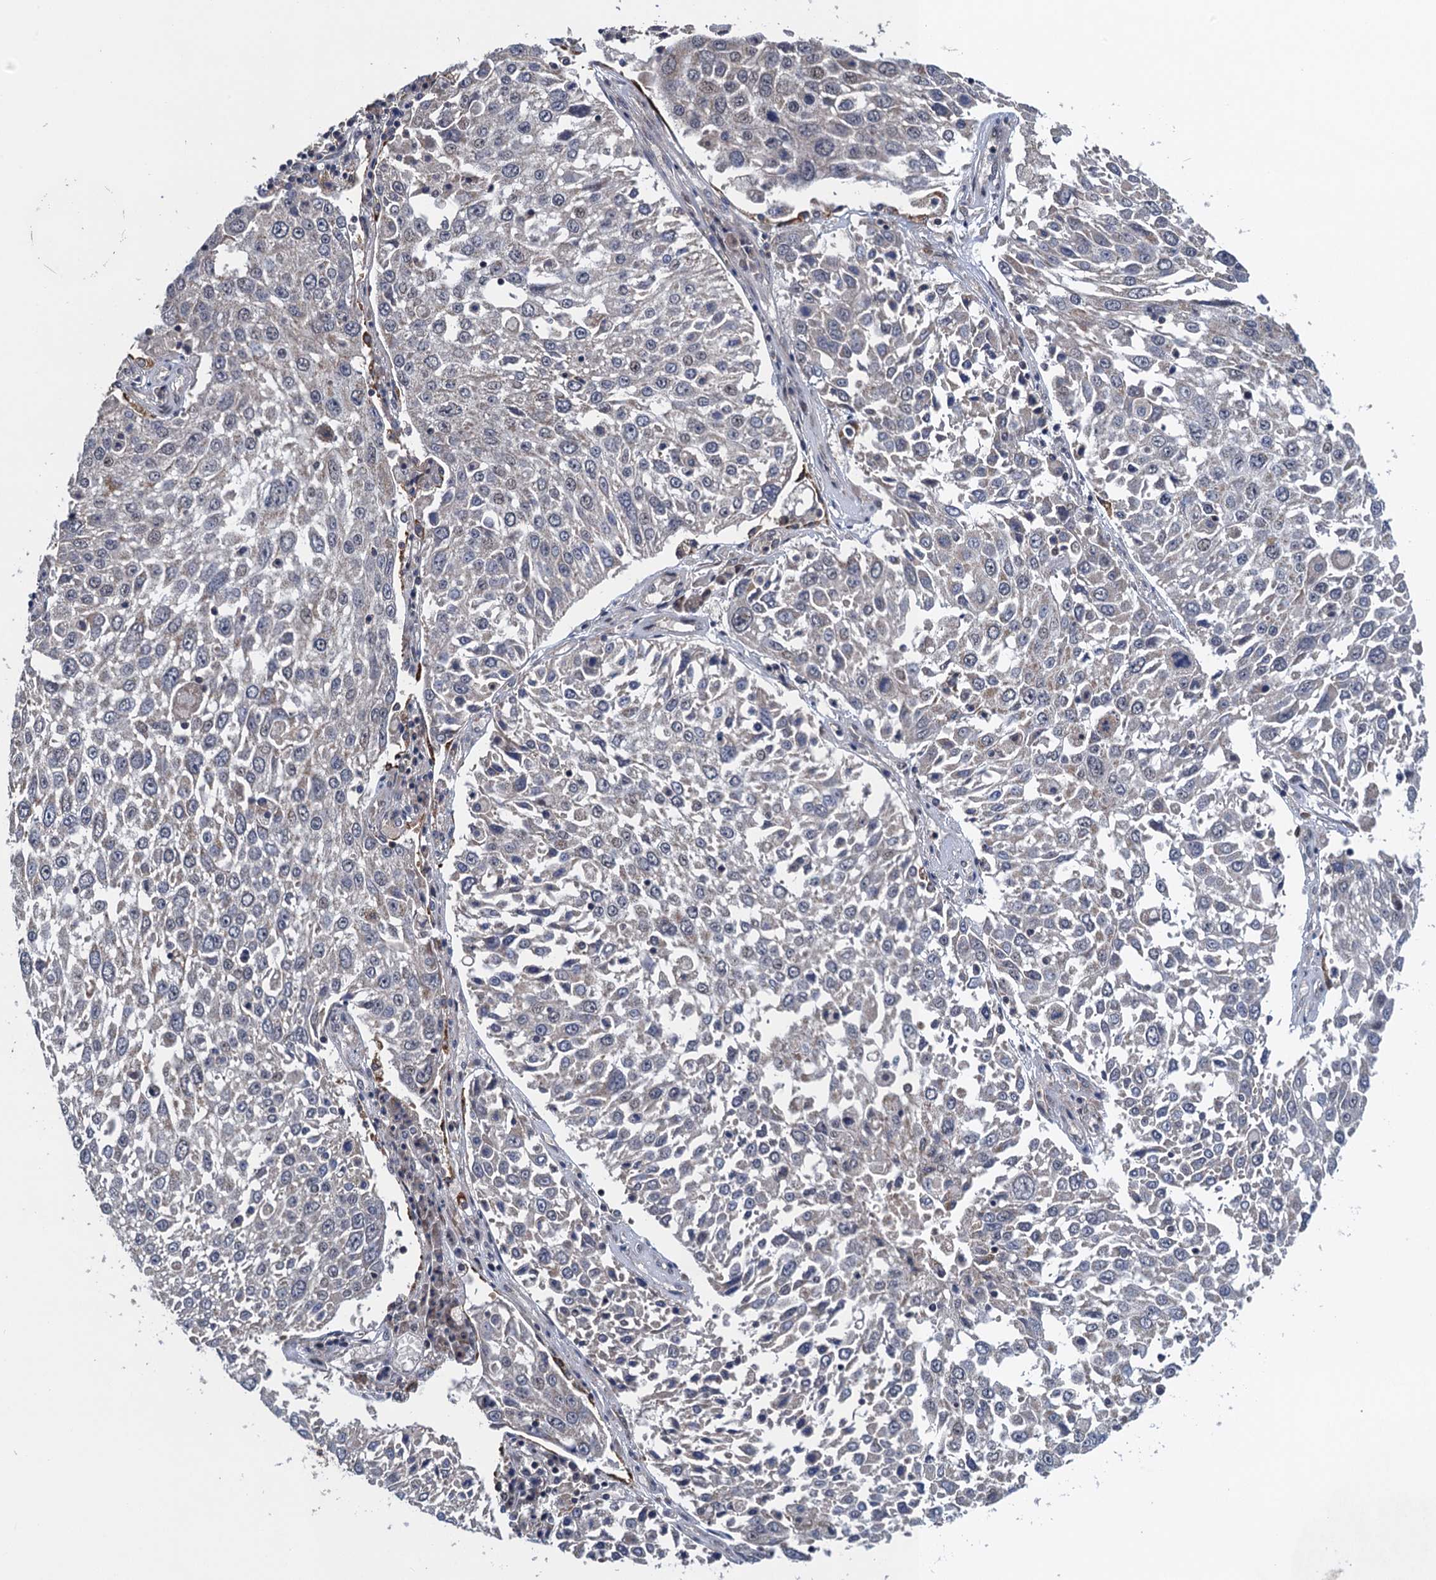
{"staining": {"intensity": "negative", "quantity": "none", "location": "none"}, "tissue": "lung cancer", "cell_type": "Tumor cells", "image_type": "cancer", "snomed": [{"axis": "morphology", "description": "Squamous cell carcinoma, NOS"}, {"axis": "topography", "description": "Lung"}], "caption": "IHC of human lung cancer (squamous cell carcinoma) reveals no positivity in tumor cells. The staining was performed using DAB (3,3'-diaminobenzidine) to visualize the protein expression in brown, while the nuclei were stained in blue with hematoxylin (Magnification: 20x).", "gene": "MDM1", "patient": {"sex": "male", "age": 65}}